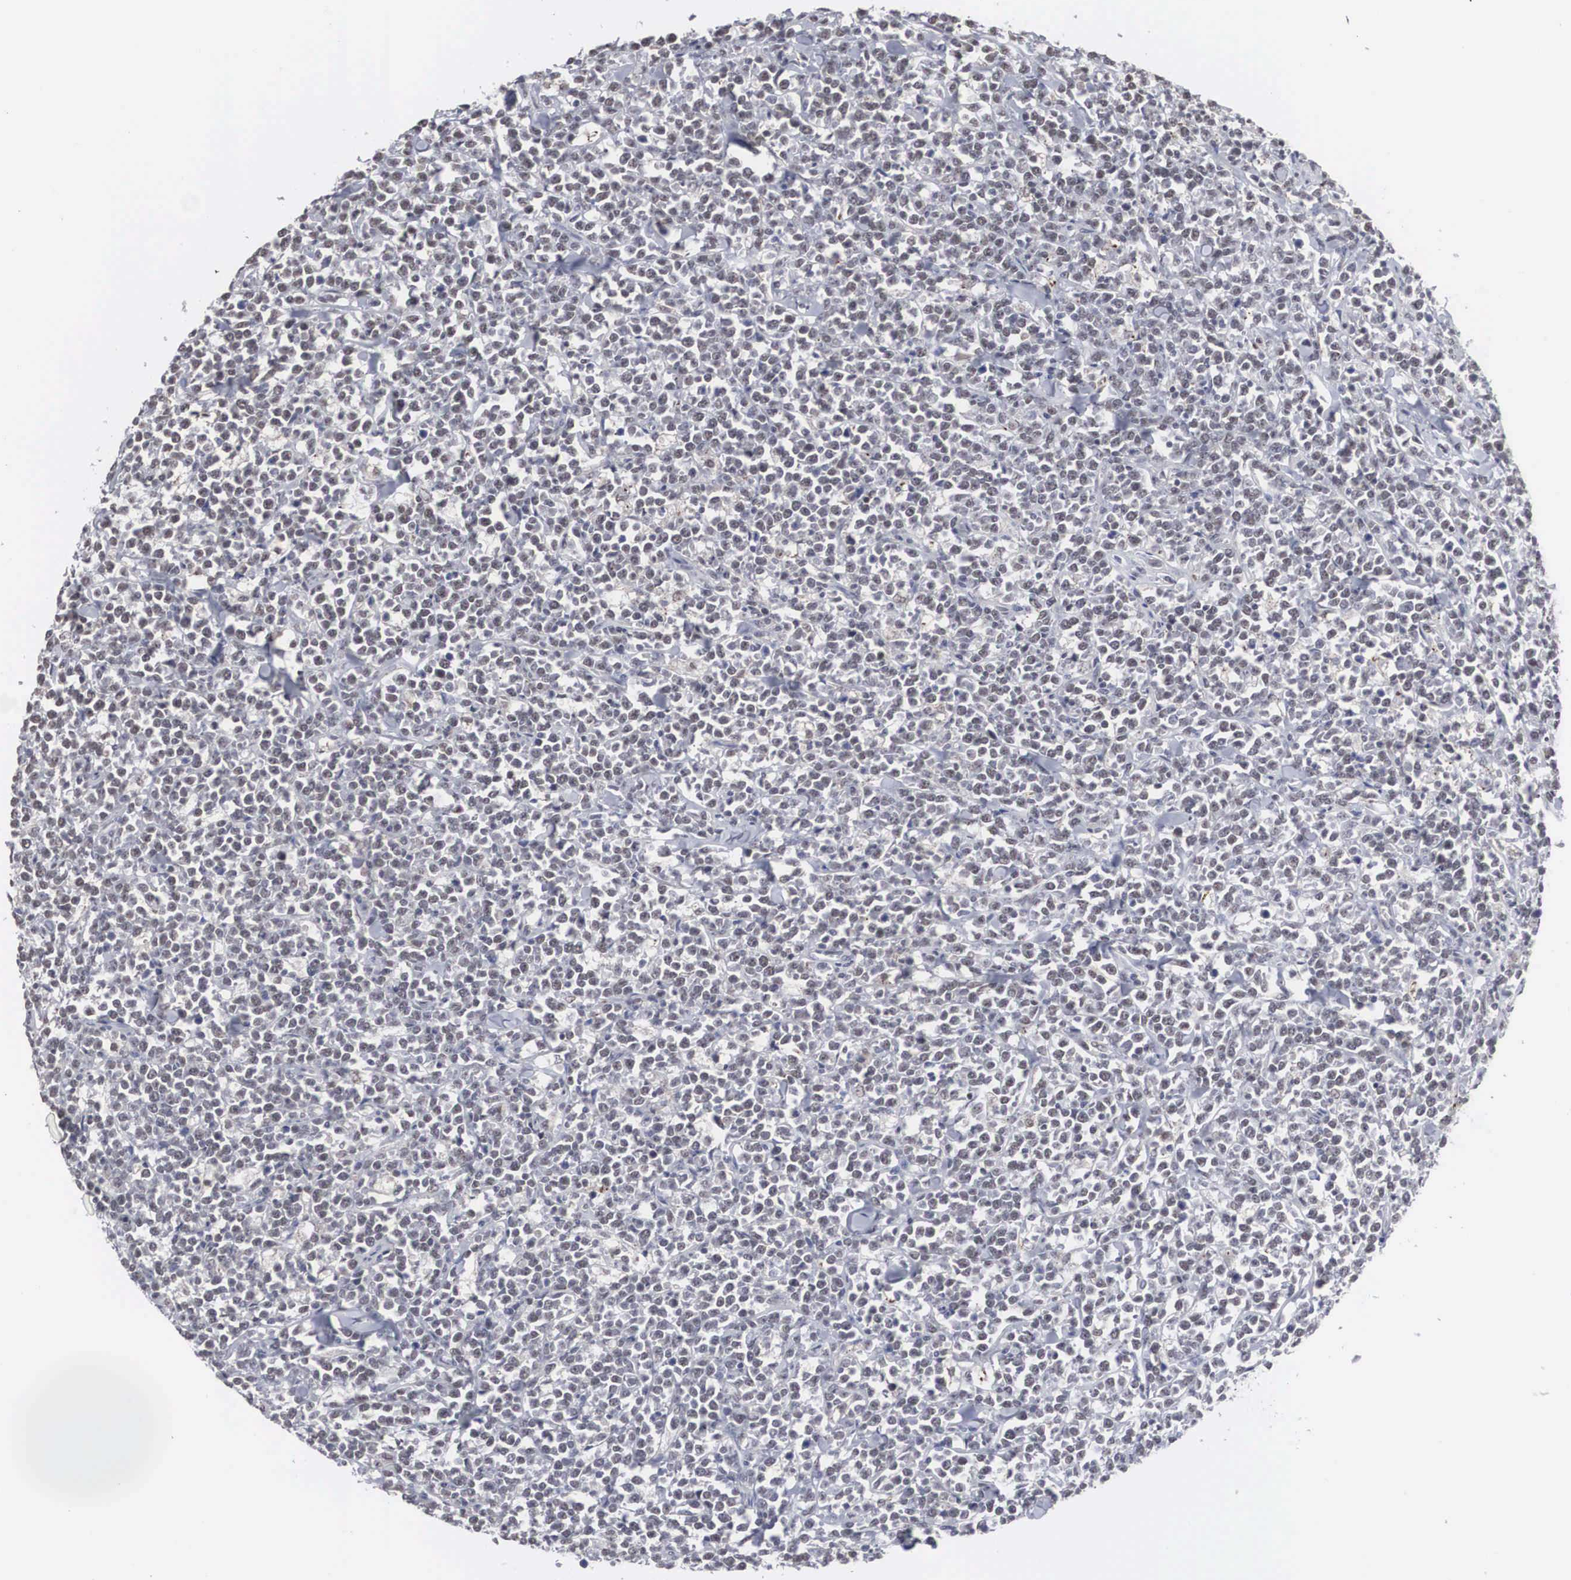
{"staining": {"intensity": "negative", "quantity": "none", "location": "none"}, "tissue": "lymphoma", "cell_type": "Tumor cells", "image_type": "cancer", "snomed": [{"axis": "morphology", "description": "Malignant lymphoma, non-Hodgkin's type, High grade"}, {"axis": "topography", "description": "Small intestine"}, {"axis": "topography", "description": "Colon"}], "caption": "Photomicrograph shows no significant protein positivity in tumor cells of malignant lymphoma, non-Hodgkin's type (high-grade). (Immunohistochemistry, brightfield microscopy, high magnification).", "gene": "AUTS2", "patient": {"sex": "male", "age": 8}}